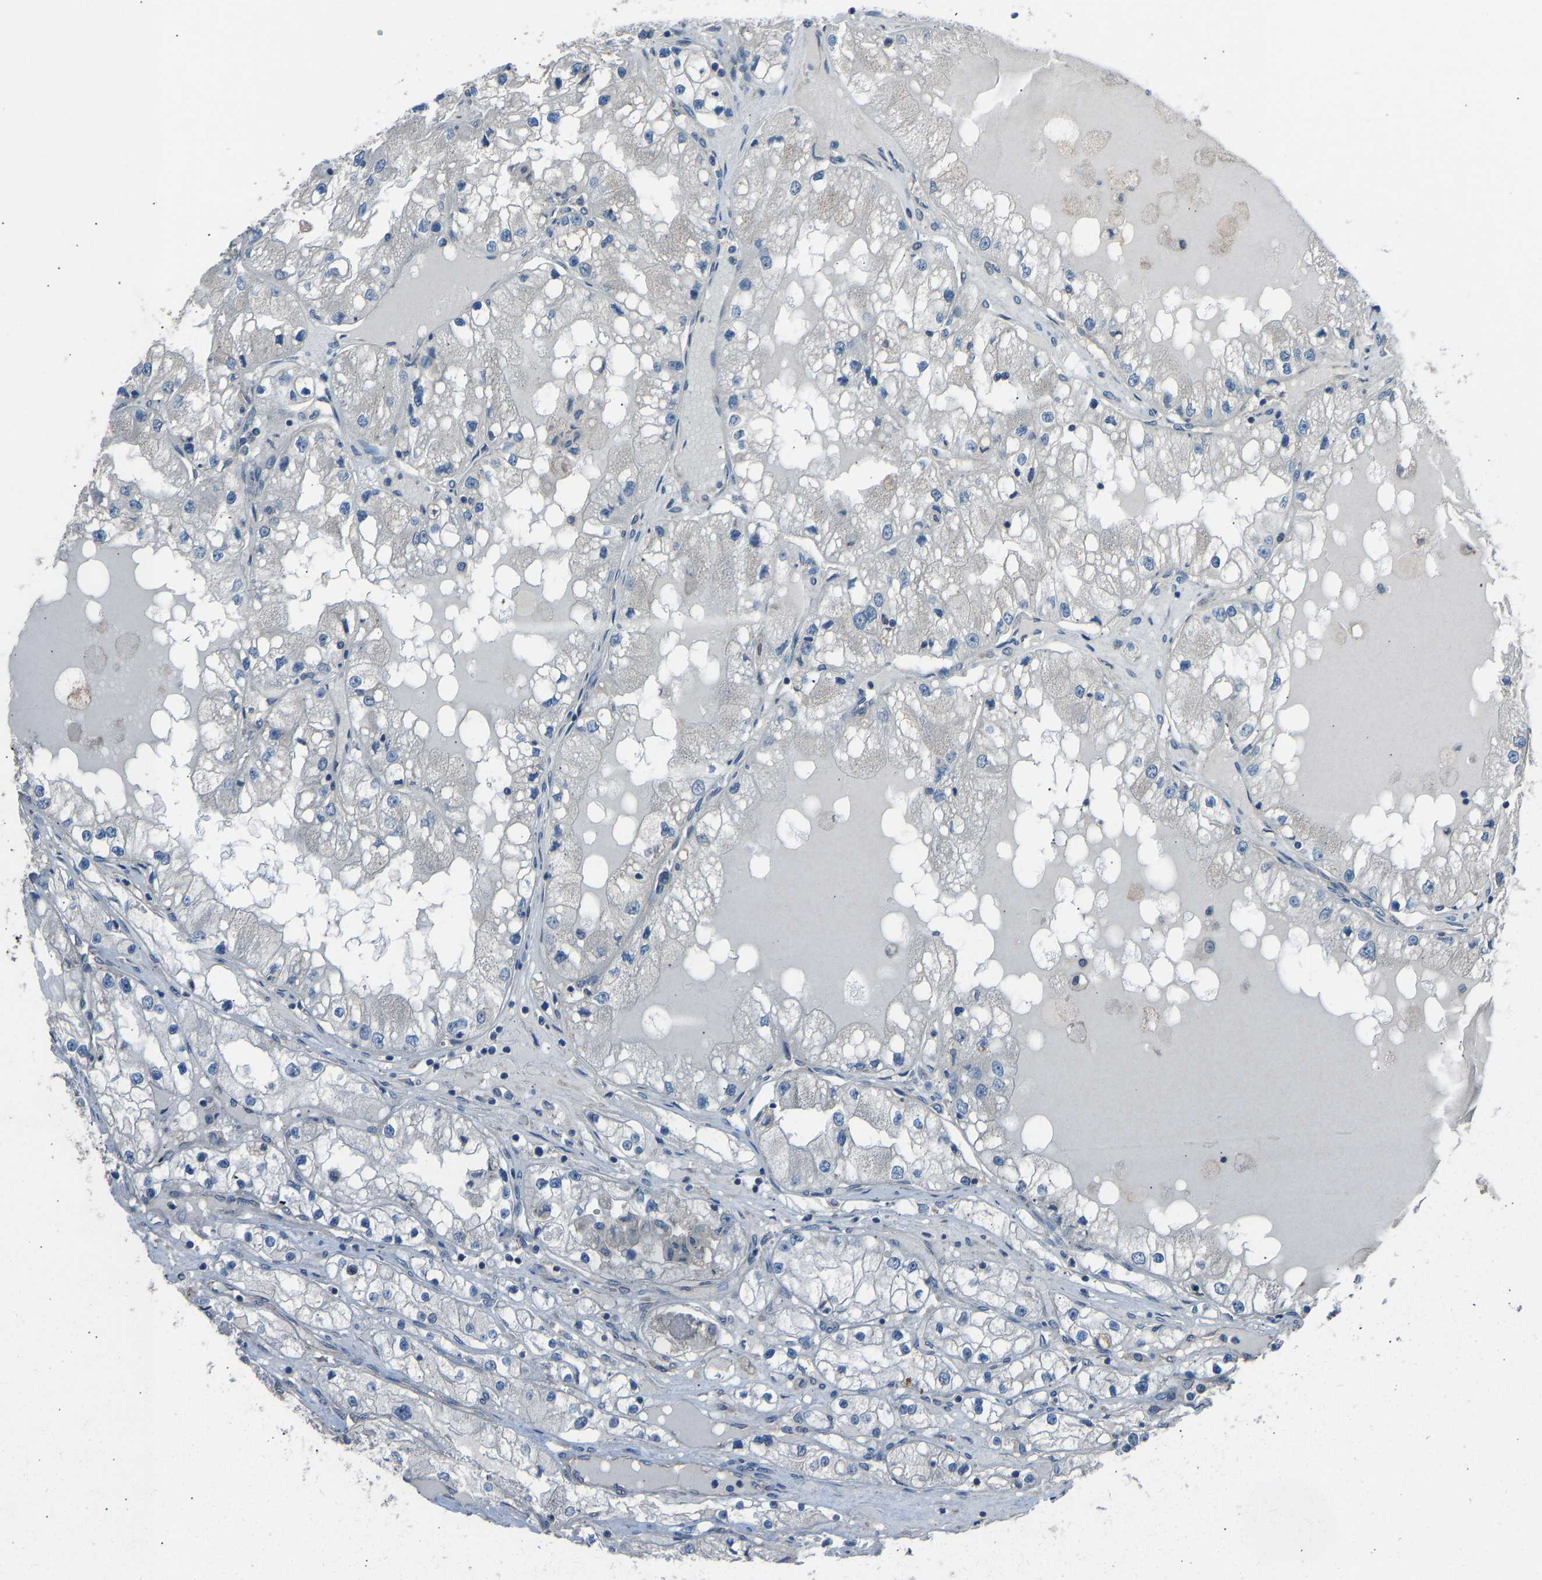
{"staining": {"intensity": "negative", "quantity": "none", "location": "none"}, "tissue": "renal cancer", "cell_type": "Tumor cells", "image_type": "cancer", "snomed": [{"axis": "morphology", "description": "Adenocarcinoma, NOS"}, {"axis": "topography", "description": "Kidney"}], "caption": "This is an IHC image of renal cancer. There is no staining in tumor cells.", "gene": "SLC43A1", "patient": {"sex": "male", "age": 68}}